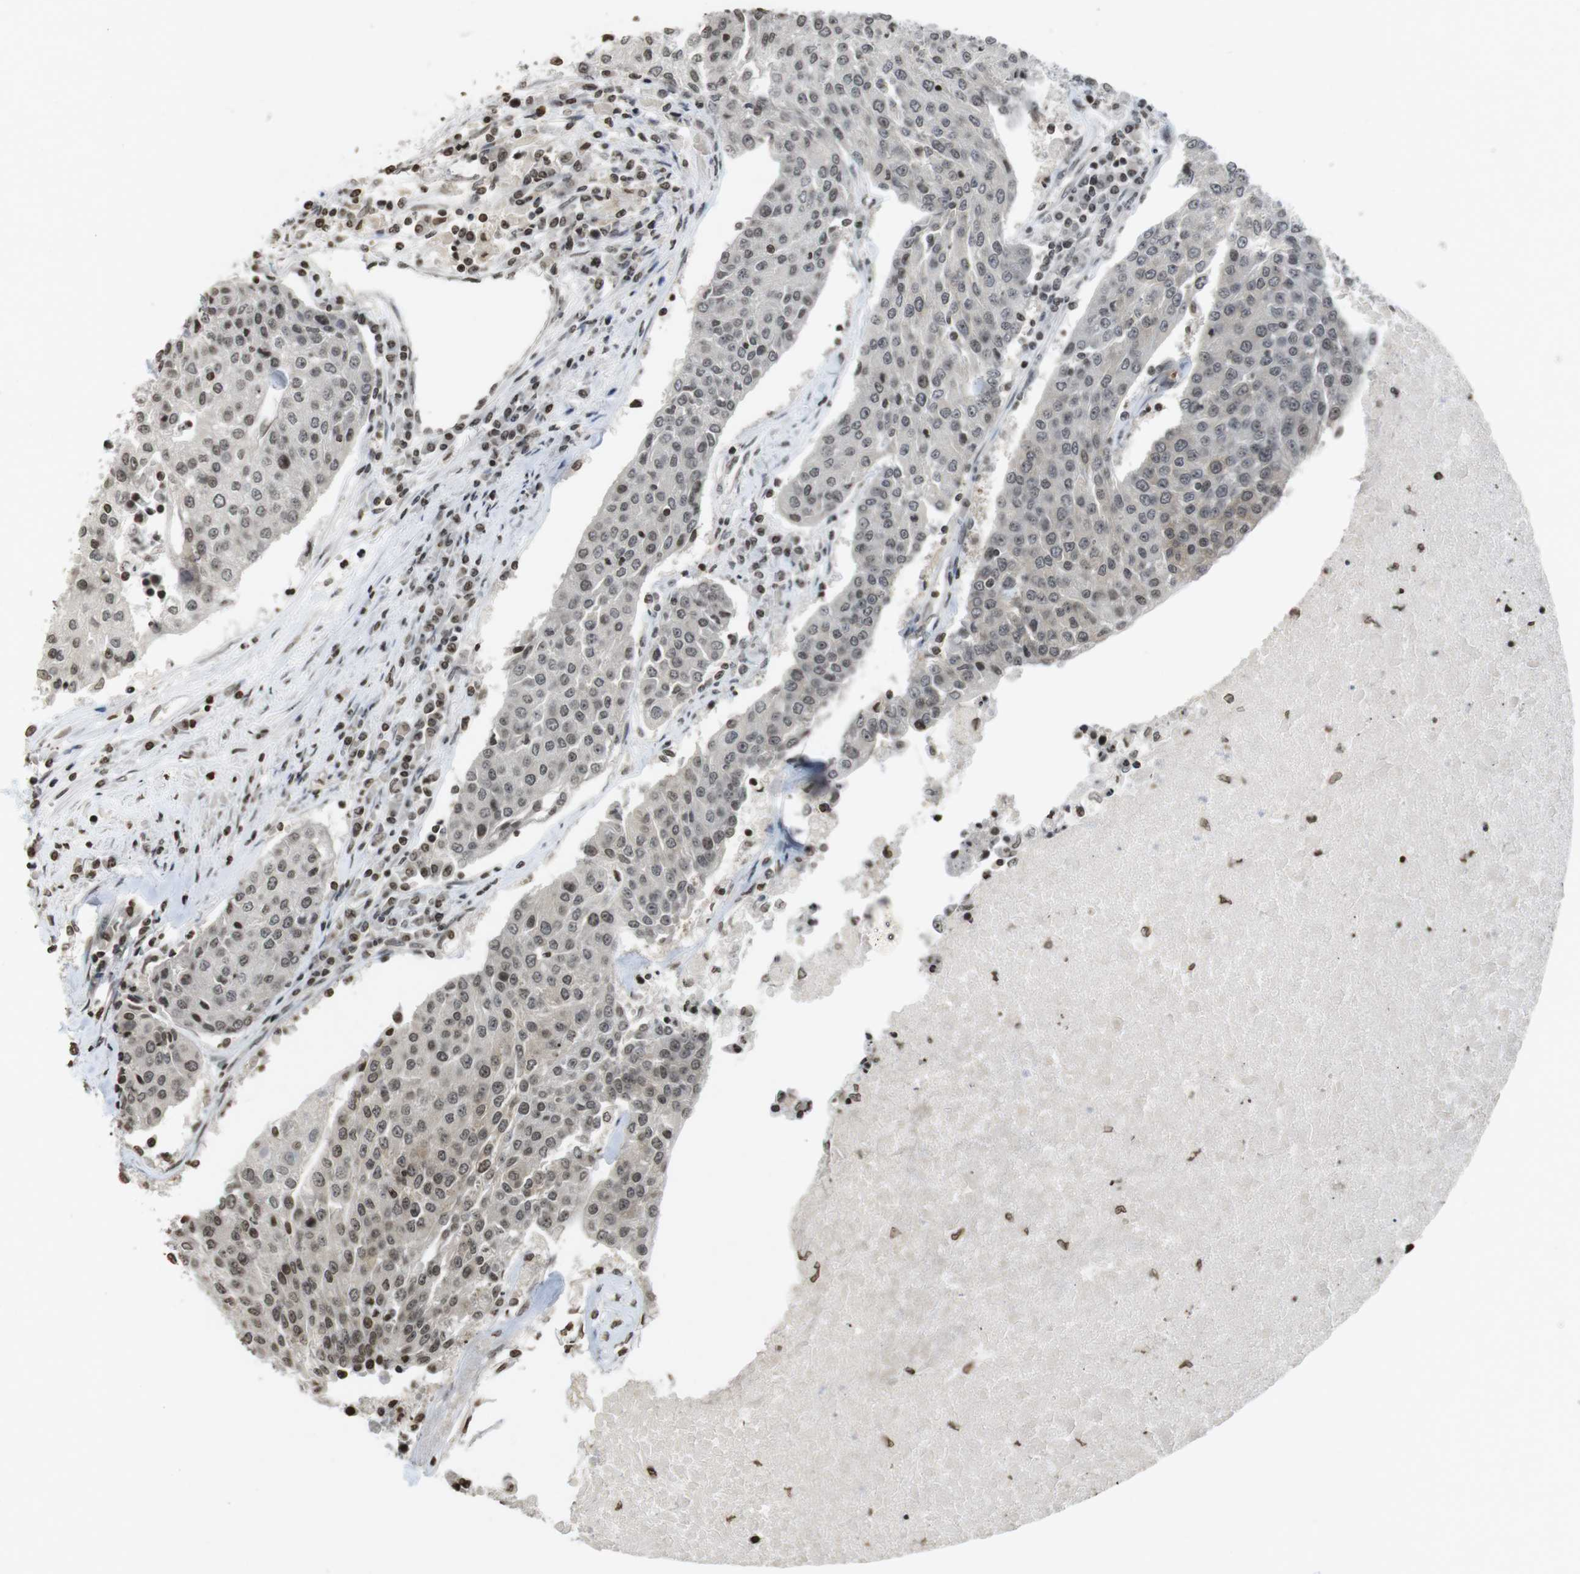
{"staining": {"intensity": "moderate", "quantity": "<25%", "location": "nuclear"}, "tissue": "urothelial cancer", "cell_type": "Tumor cells", "image_type": "cancer", "snomed": [{"axis": "morphology", "description": "Urothelial carcinoma, High grade"}, {"axis": "topography", "description": "Urinary bladder"}], "caption": "This micrograph demonstrates urothelial cancer stained with immunohistochemistry to label a protein in brown. The nuclear of tumor cells show moderate positivity for the protein. Nuclei are counter-stained blue.", "gene": "FOXA3", "patient": {"sex": "female", "age": 85}}